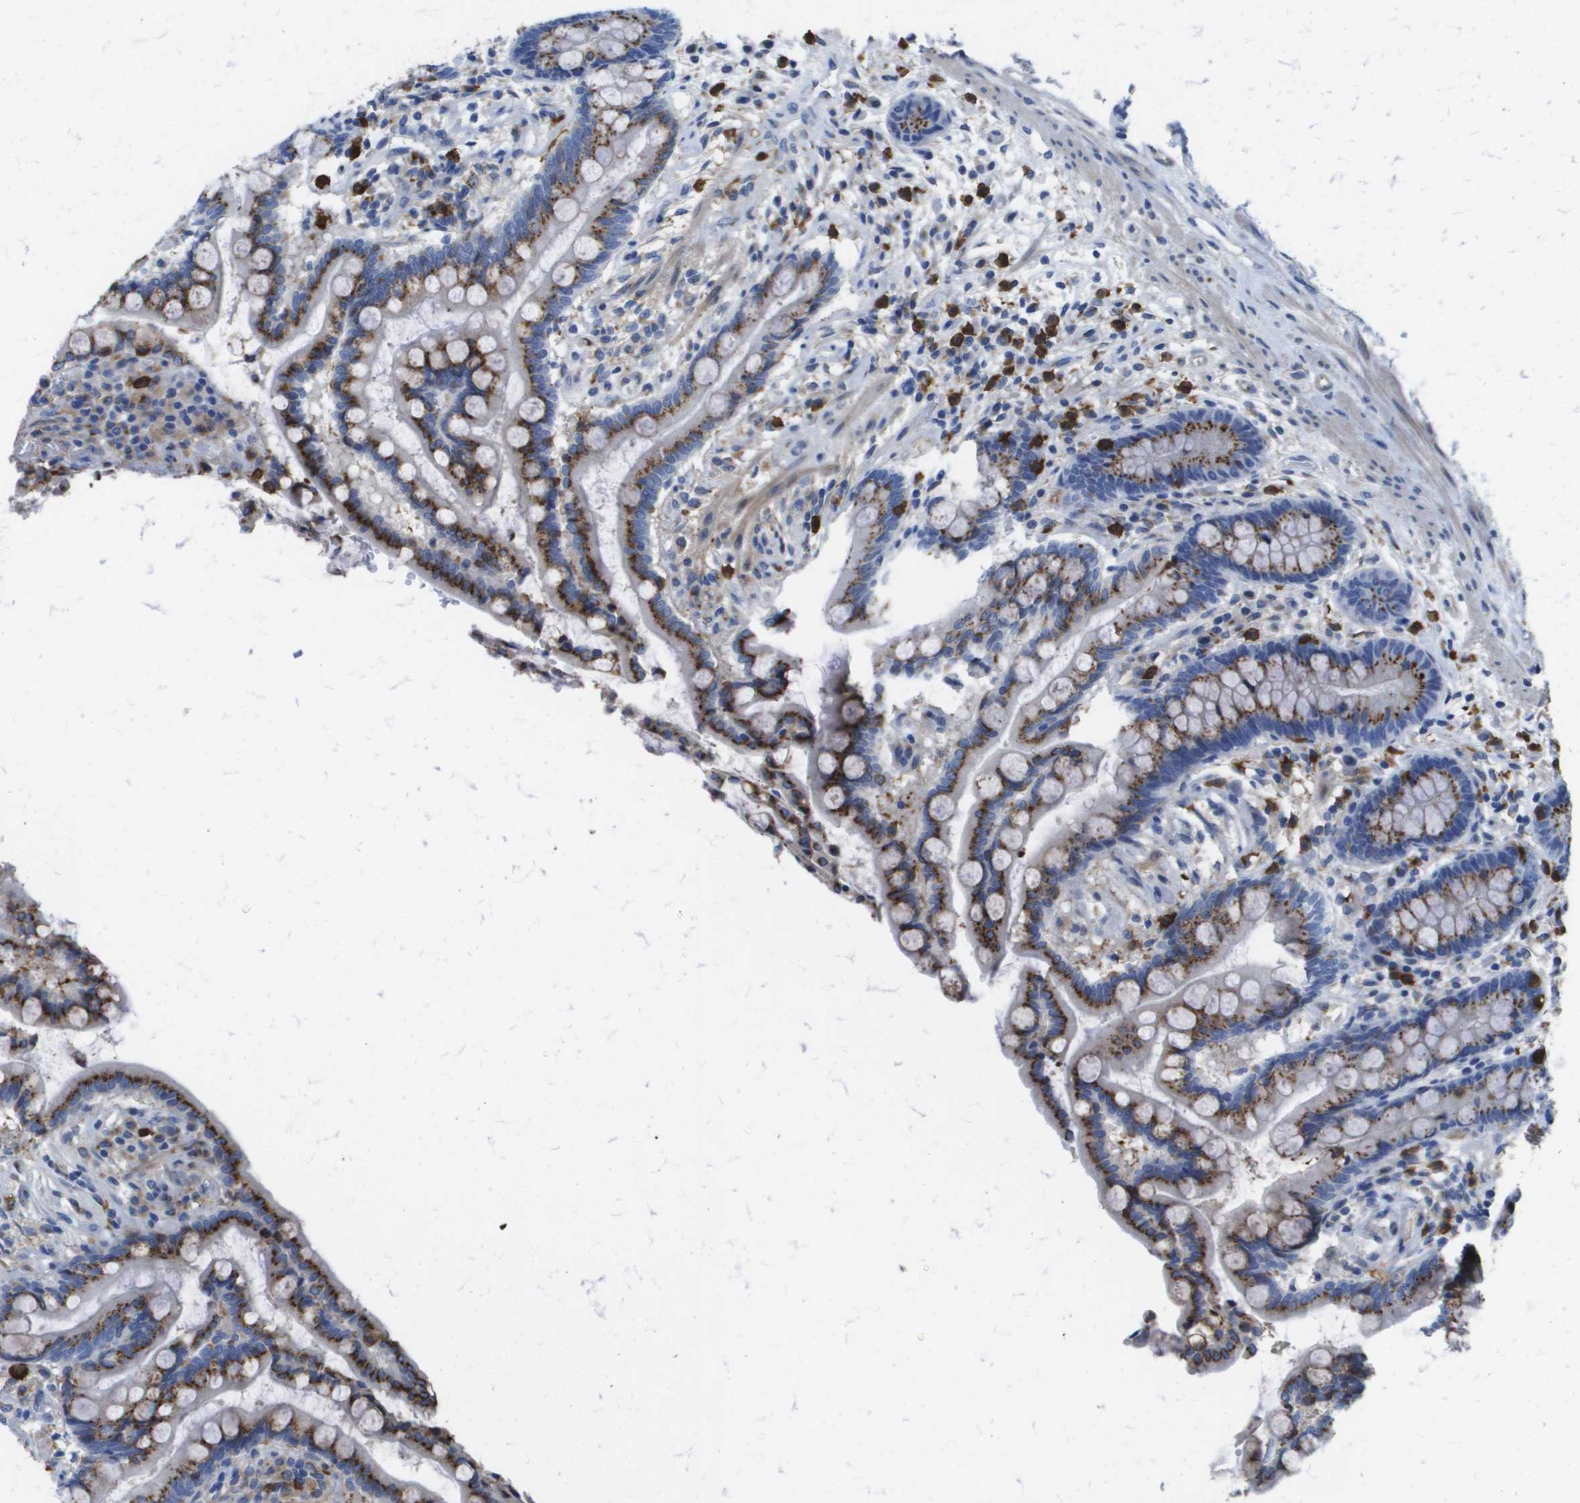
{"staining": {"intensity": "moderate", "quantity": "25%-75%", "location": "cytoplasmic/membranous"}, "tissue": "colon", "cell_type": "Endothelial cells", "image_type": "normal", "snomed": [{"axis": "morphology", "description": "Normal tissue, NOS"}, {"axis": "topography", "description": "Colon"}], "caption": "Moderate cytoplasmic/membranous staining is identified in about 25%-75% of endothelial cells in unremarkable colon.", "gene": "SLC37A2", "patient": {"sex": "male", "age": 73}}